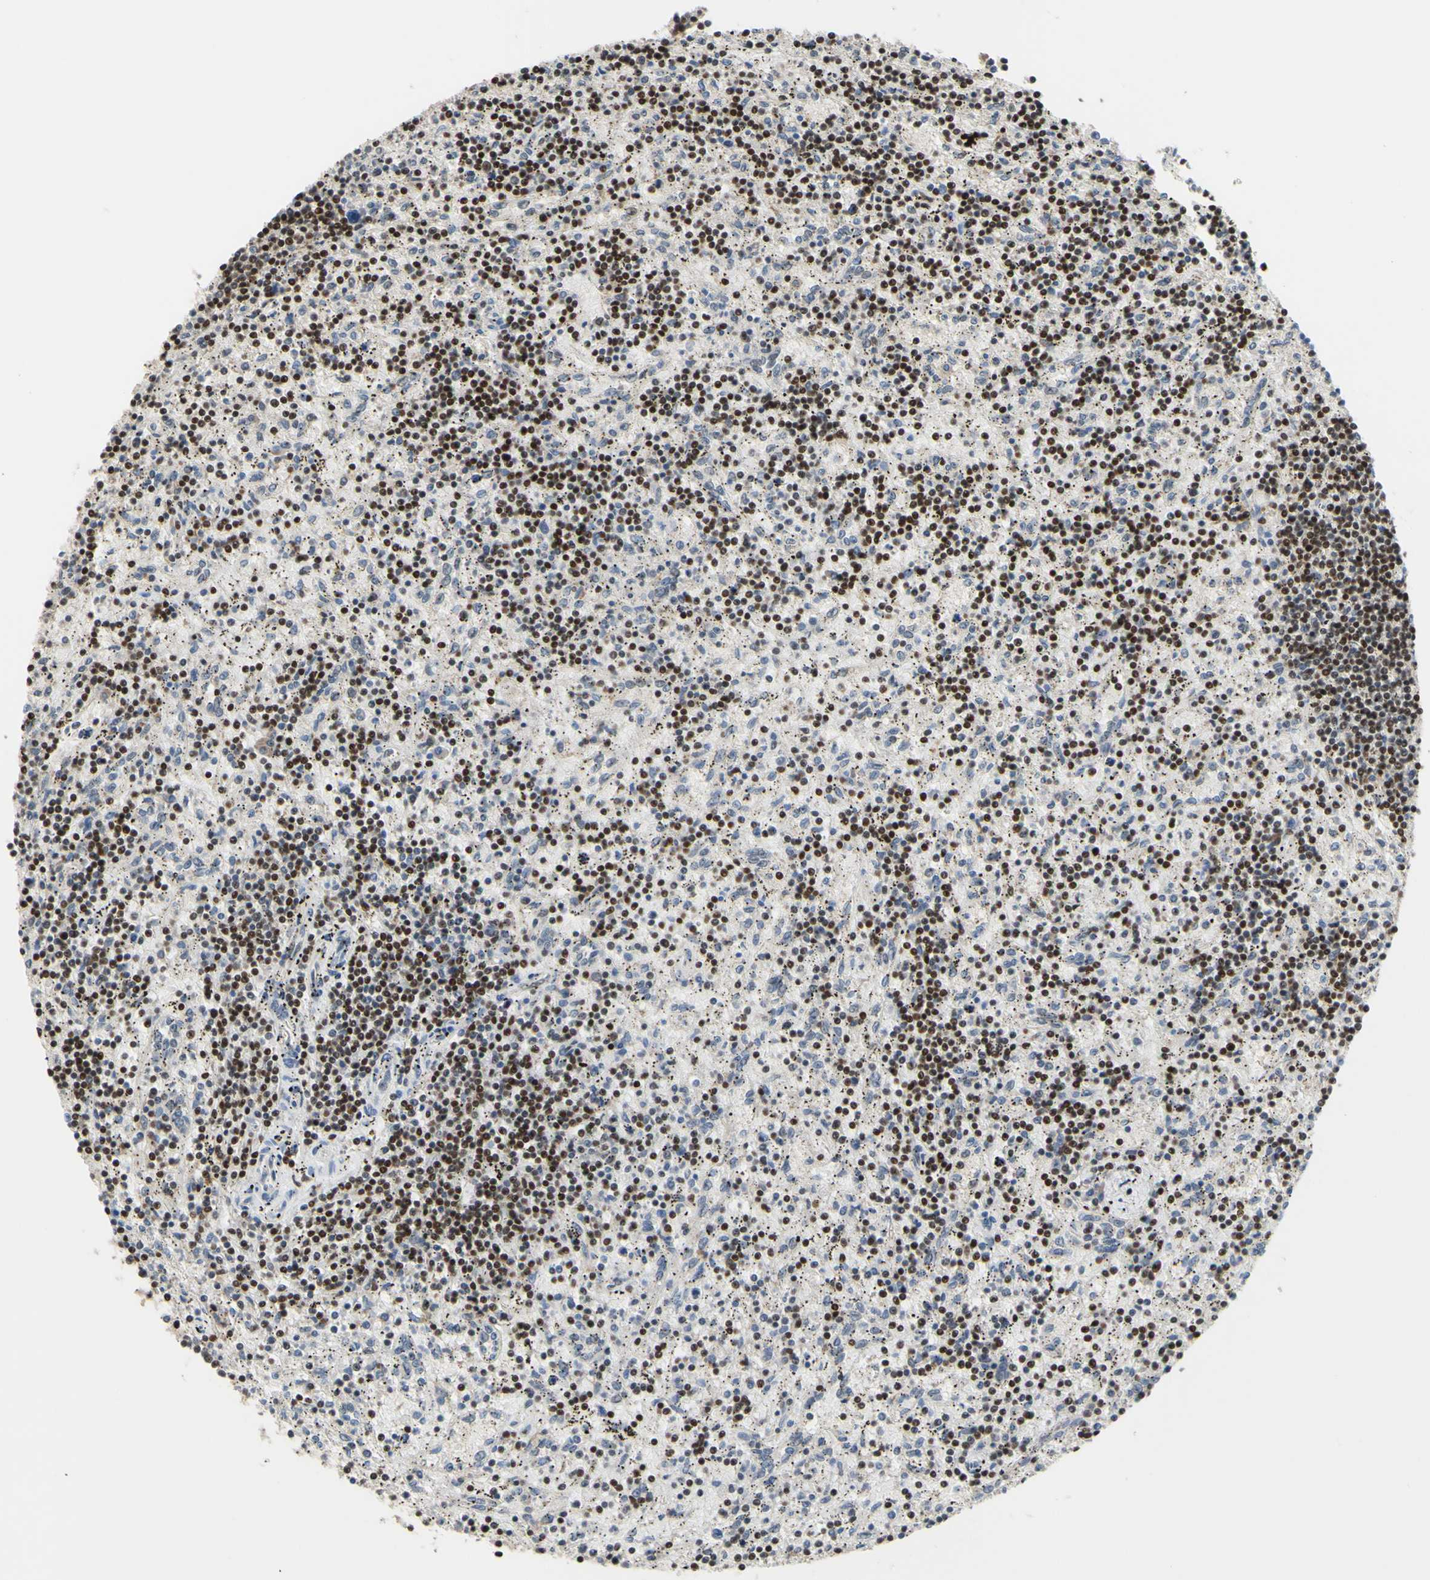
{"staining": {"intensity": "weak", "quantity": "25%-75%", "location": "nuclear"}, "tissue": "lymphoma", "cell_type": "Tumor cells", "image_type": "cancer", "snomed": [{"axis": "morphology", "description": "Malignant lymphoma, non-Hodgkin's type, Low grade"}, {"axis": "topography", "description": "Spleen"}], "caption": "Protein staining demonstrates weak nuclear expression in about 25%-75% of tumor cells in lymphoma. The staining was performed using DAB, with brown indicating positive protein expression. Nuclei are stained blue with hematoxylin.", "gene": "SP4", "patient": {"sex": "male", "age": 76}}